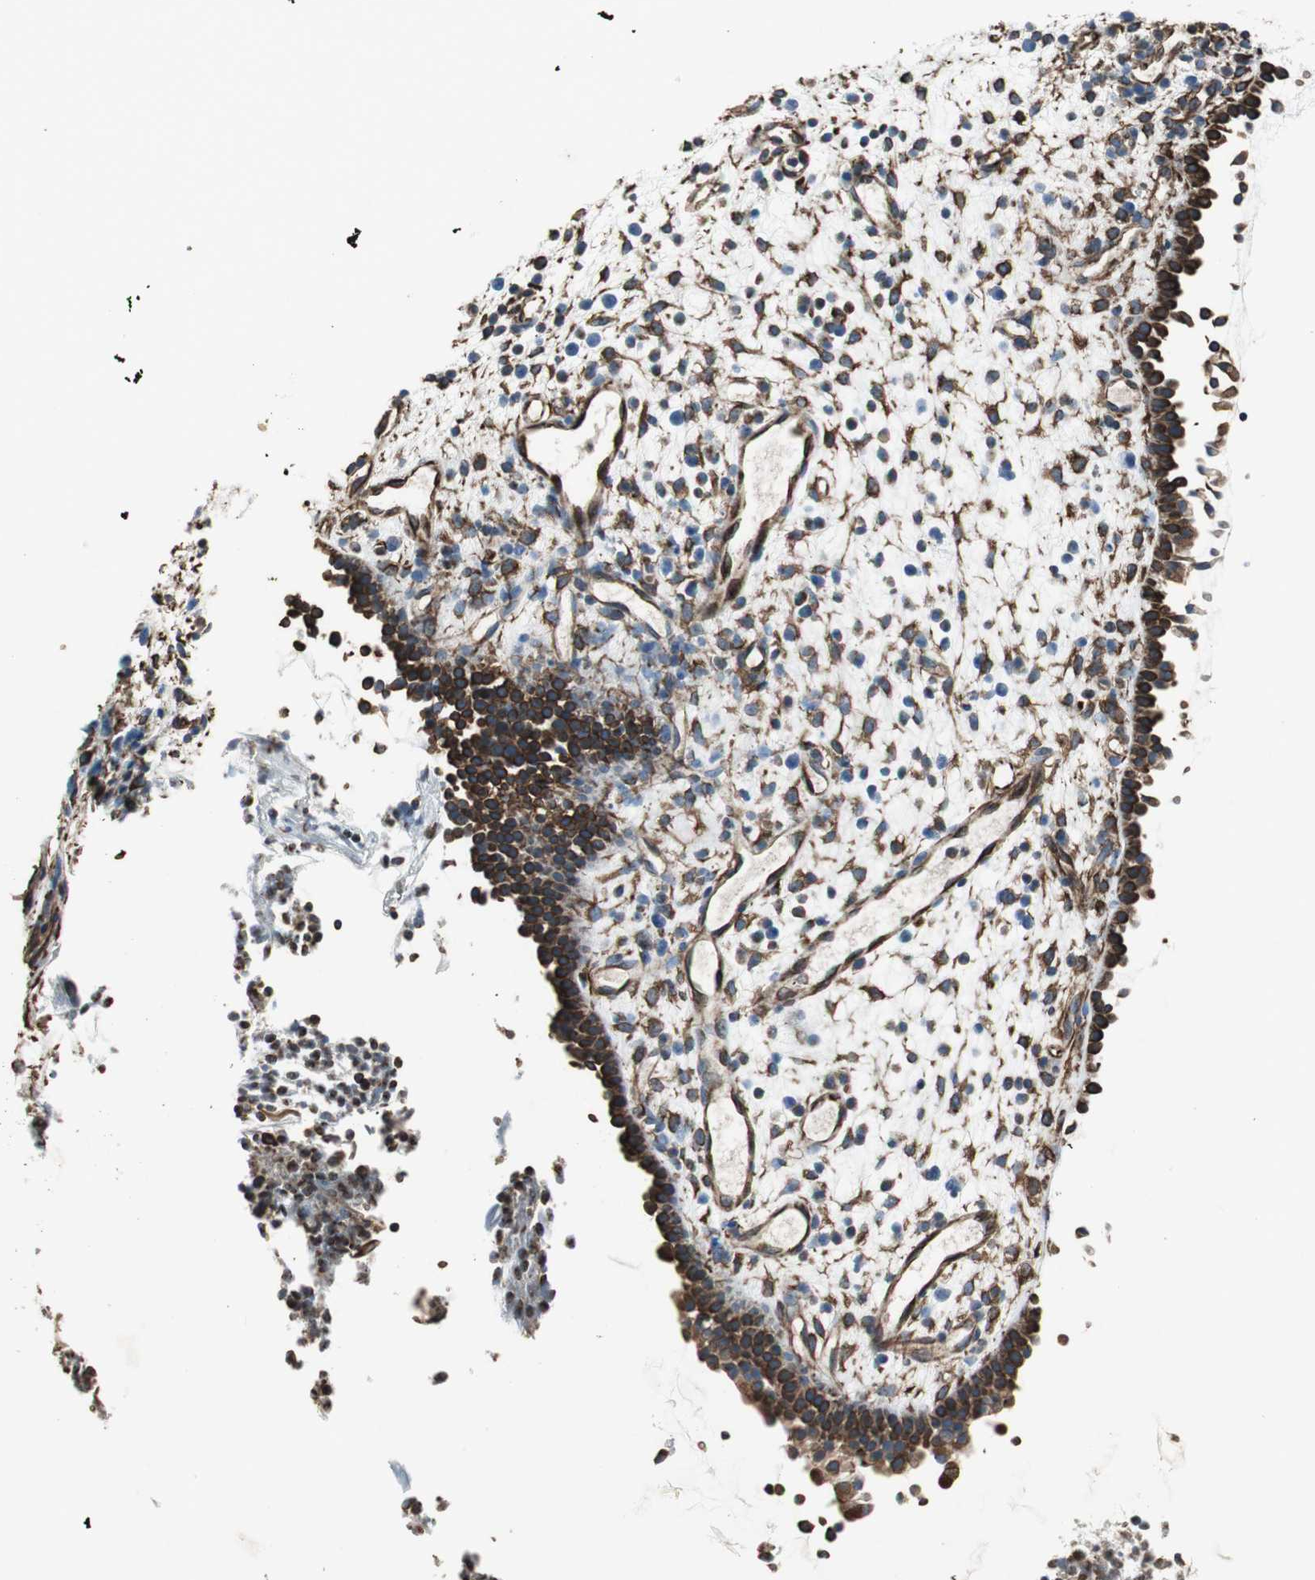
{"staining": {"intensity": "moderate", "quantity": ">75%", "location": "cytoplasmic/membranous"}, "tissue": "nasopharynx", "cell_type": "Respiratory epithelial cells", "image_type": "normal", "snomed": [{"axis": "morphology", "description": "Normal tissue, NOS"}, {"axis": "topography", "description": "Nasopharynx"}], "caption": "This histopathology image reveals immunohistochemistry staining of normal nasopharynx, with medium moderate cytoplasmic/membranous positivity in about >75% of respiratory epithelial cells.", "gene": "SRCIN1", "patient": {"sex": "female", "age": 51}}